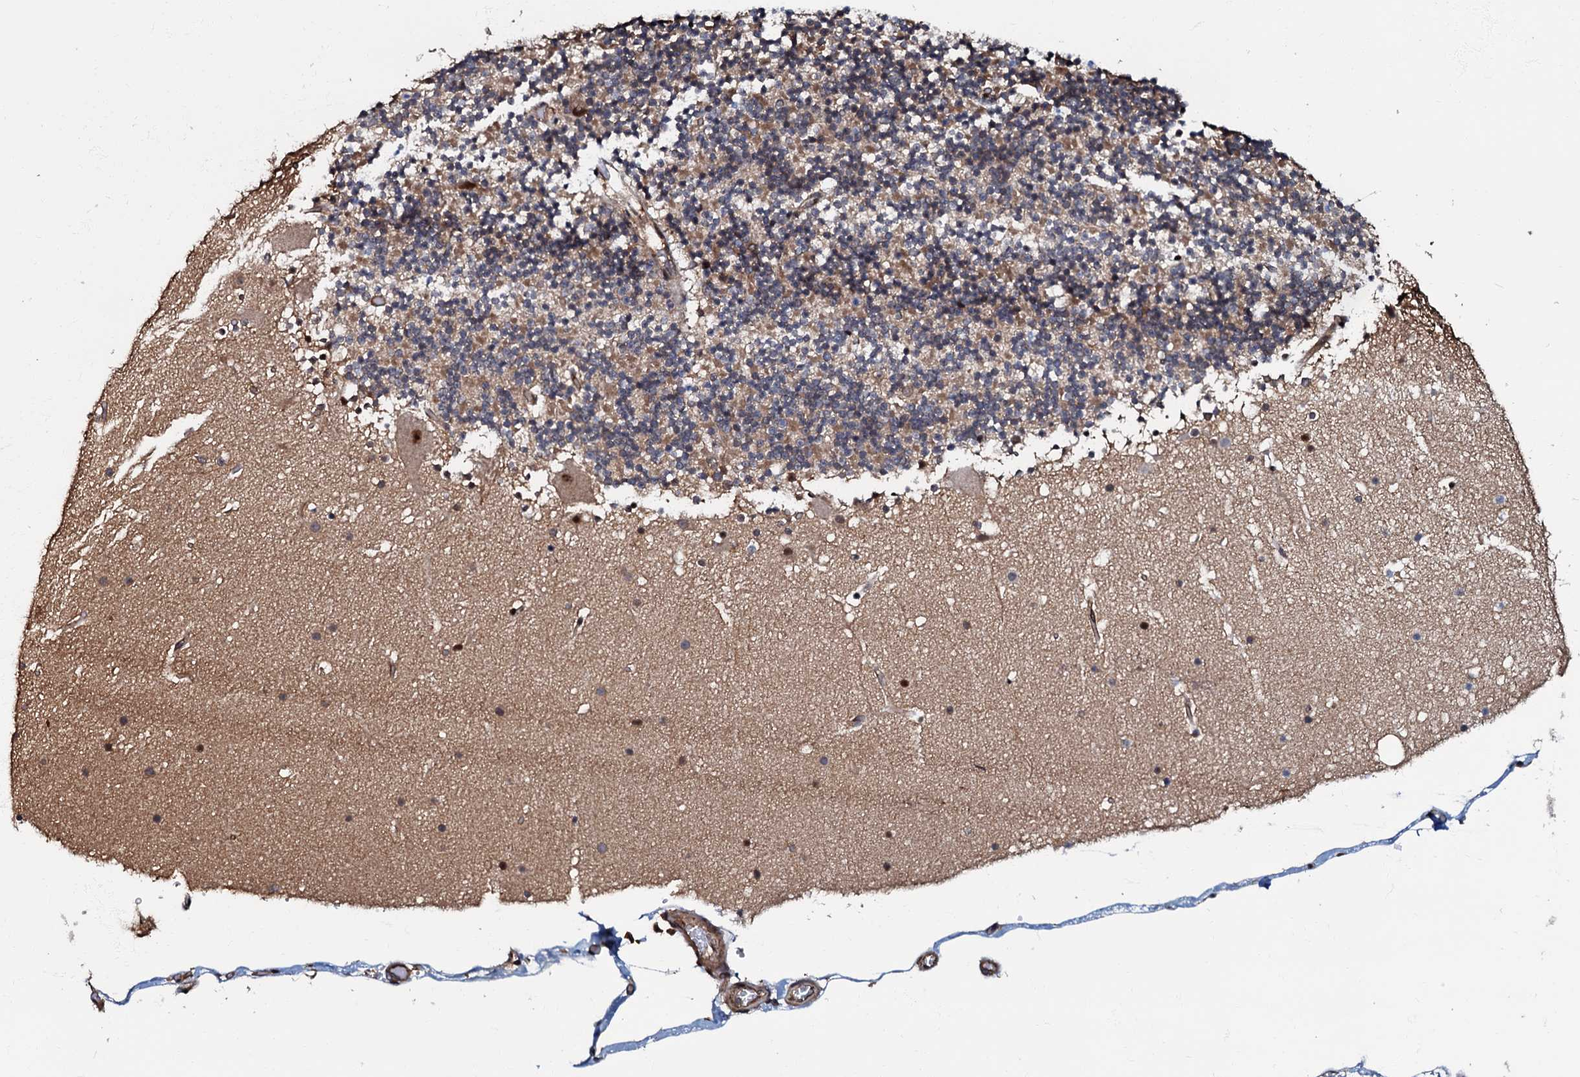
{"staining": {"intensity": "weak", "quantity": "<25%", "location": "cytoplasmic/membranous"}, "tissue": "cerebellum", "cell_type": "Cells in granular layer", "image_type": "normal", "snomed": [{"axis": "morphology", "description": "Normal tissue, NOS"}, {"axis": "topography", "description": "Cerebellum"}], "caption": "The image demonstrates no staining of cells in granular layer in unremarkable cerebellum.", "gene": "OSBP", "patient": {"sex": "male", "age": 57}}